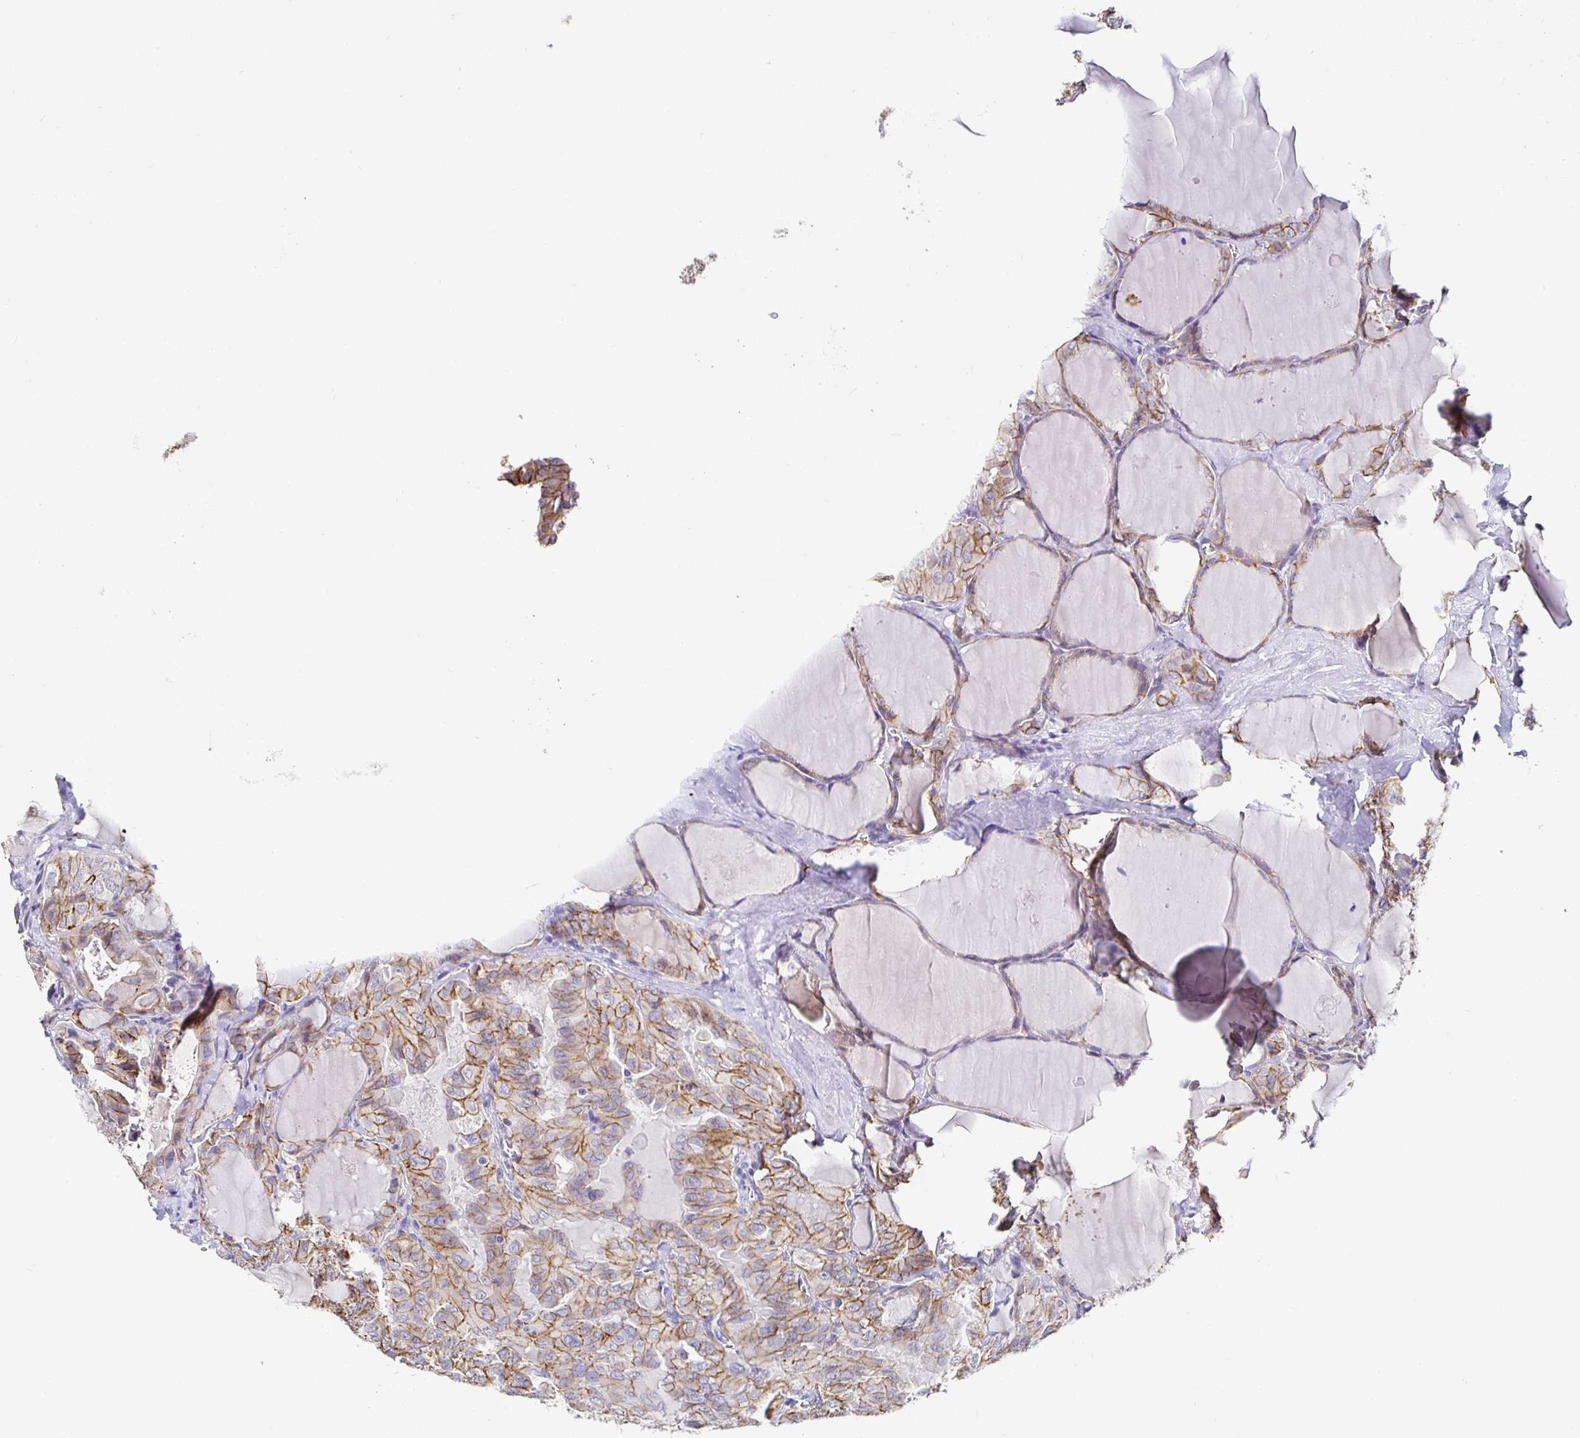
{"staining": {"intensity": "moderate", "quantity": "25%-75%", "location": "cytoplasmic/membranous"}, "tissue": "thyroid cancer", "cell_type": "Tumor cells", "image_type": "cancer", "snomed": [{"axis": "morphology", "description": "Papillary adenocarcinoma, NOS"}, {"axis": "topography", "description": "Thyroid gland"}], "caption": "Immunohistochemical staining of human thyroid cancer exhibits moderate cytoplasmic/membranous protein positivity in about 25%-75% of tumor cells.", "gene": "PIWIL3", "patient": {"sex": "male", "age": 30}}